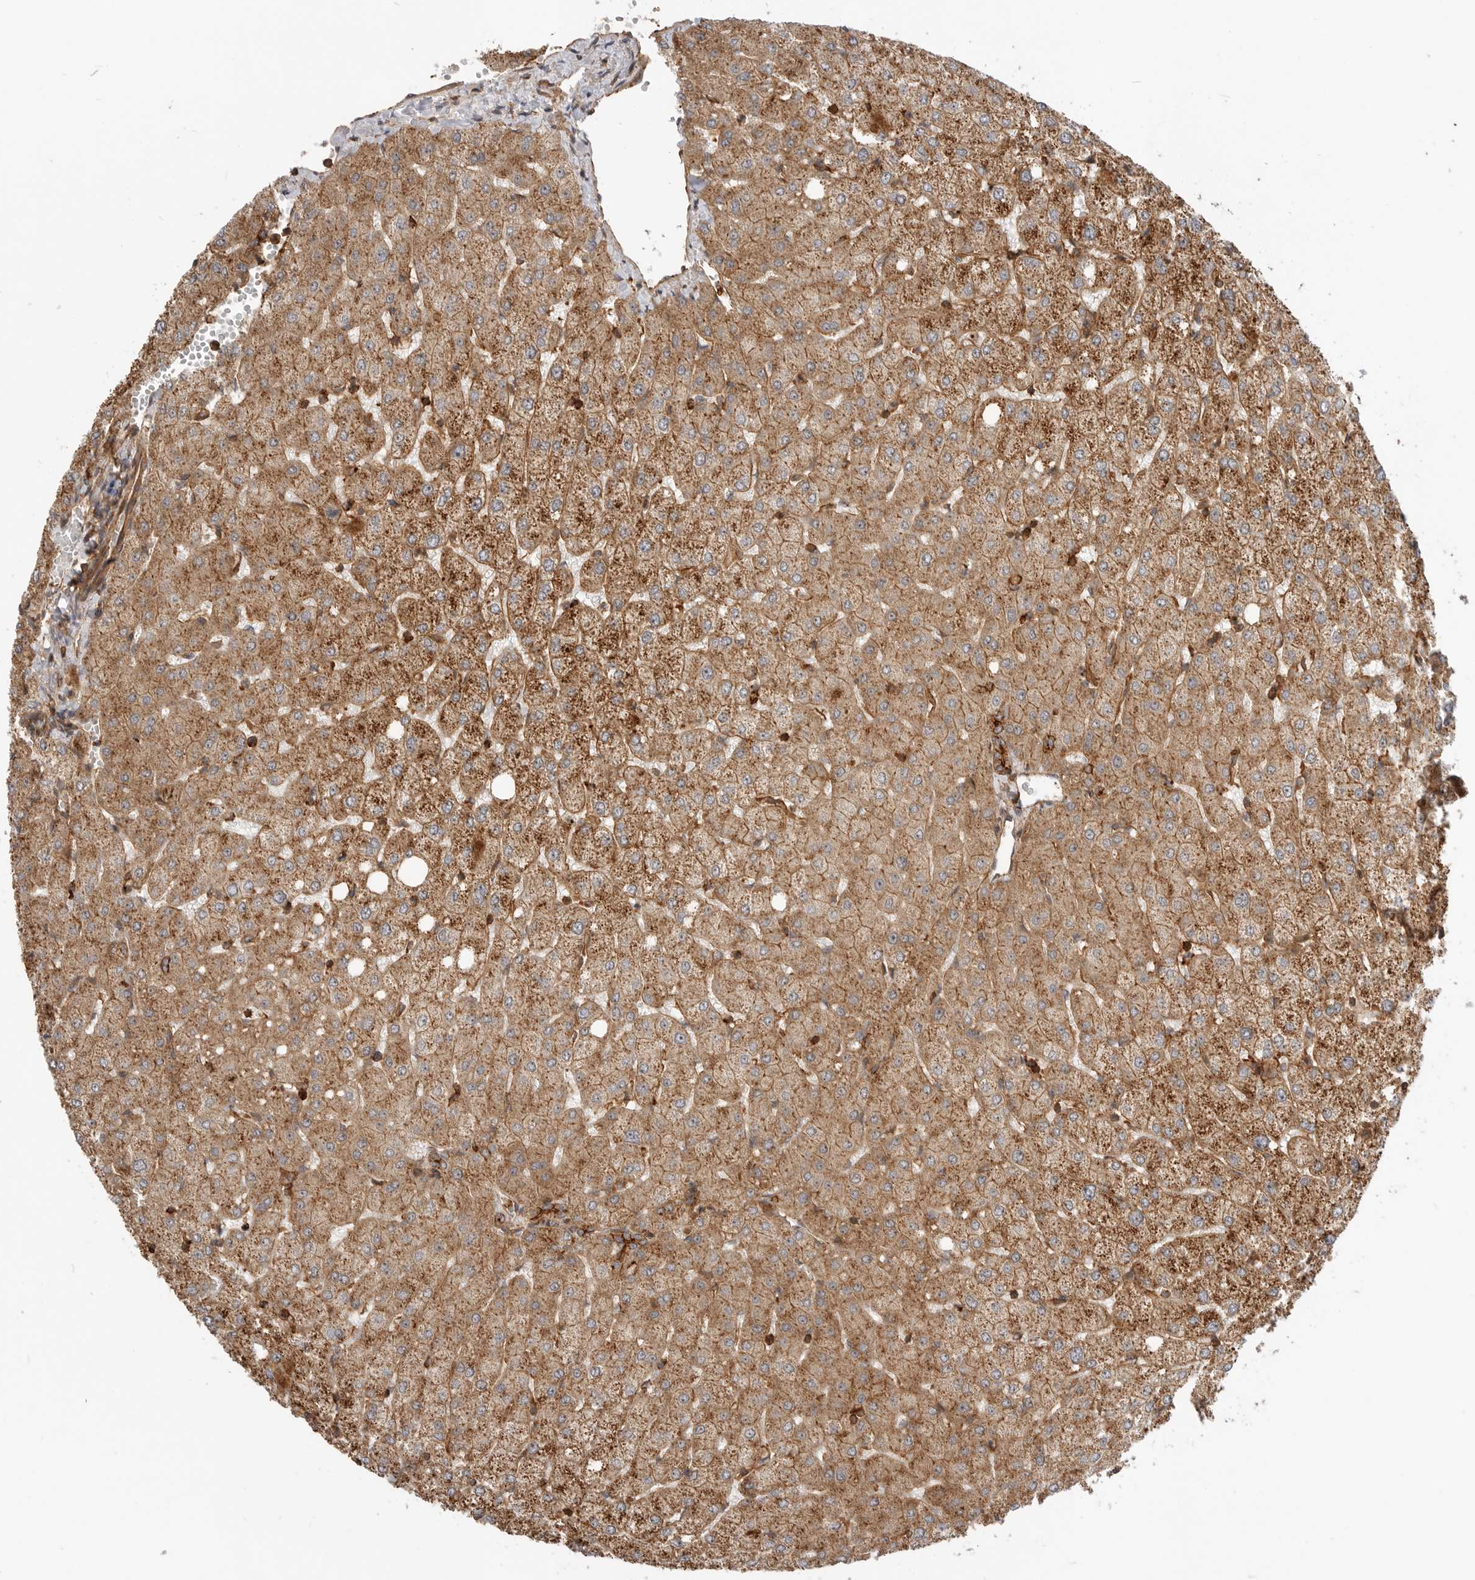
{"staining": {"intensity": "moderate", "quantity": ">75%", "location": "cytoplasmic/membranous"}, "tissue": "liver", "cell_type": "Cholangiocytes", "image_type": "normal", "snomed": [{"axis": "morphology", "description": "Normal tissue, NOS"}, {"axis": "topography", "description": "Liver"}], "caption": "Moderate cytoplasmic/membranous protein staining is seen in about >75% of cholangiocytes in liver. Immunohistochemistry stains the protein in brown and the nuclei are stained blue.", "gene": "GPATCH2", "patient": {"sex": "female", "age": 54}}